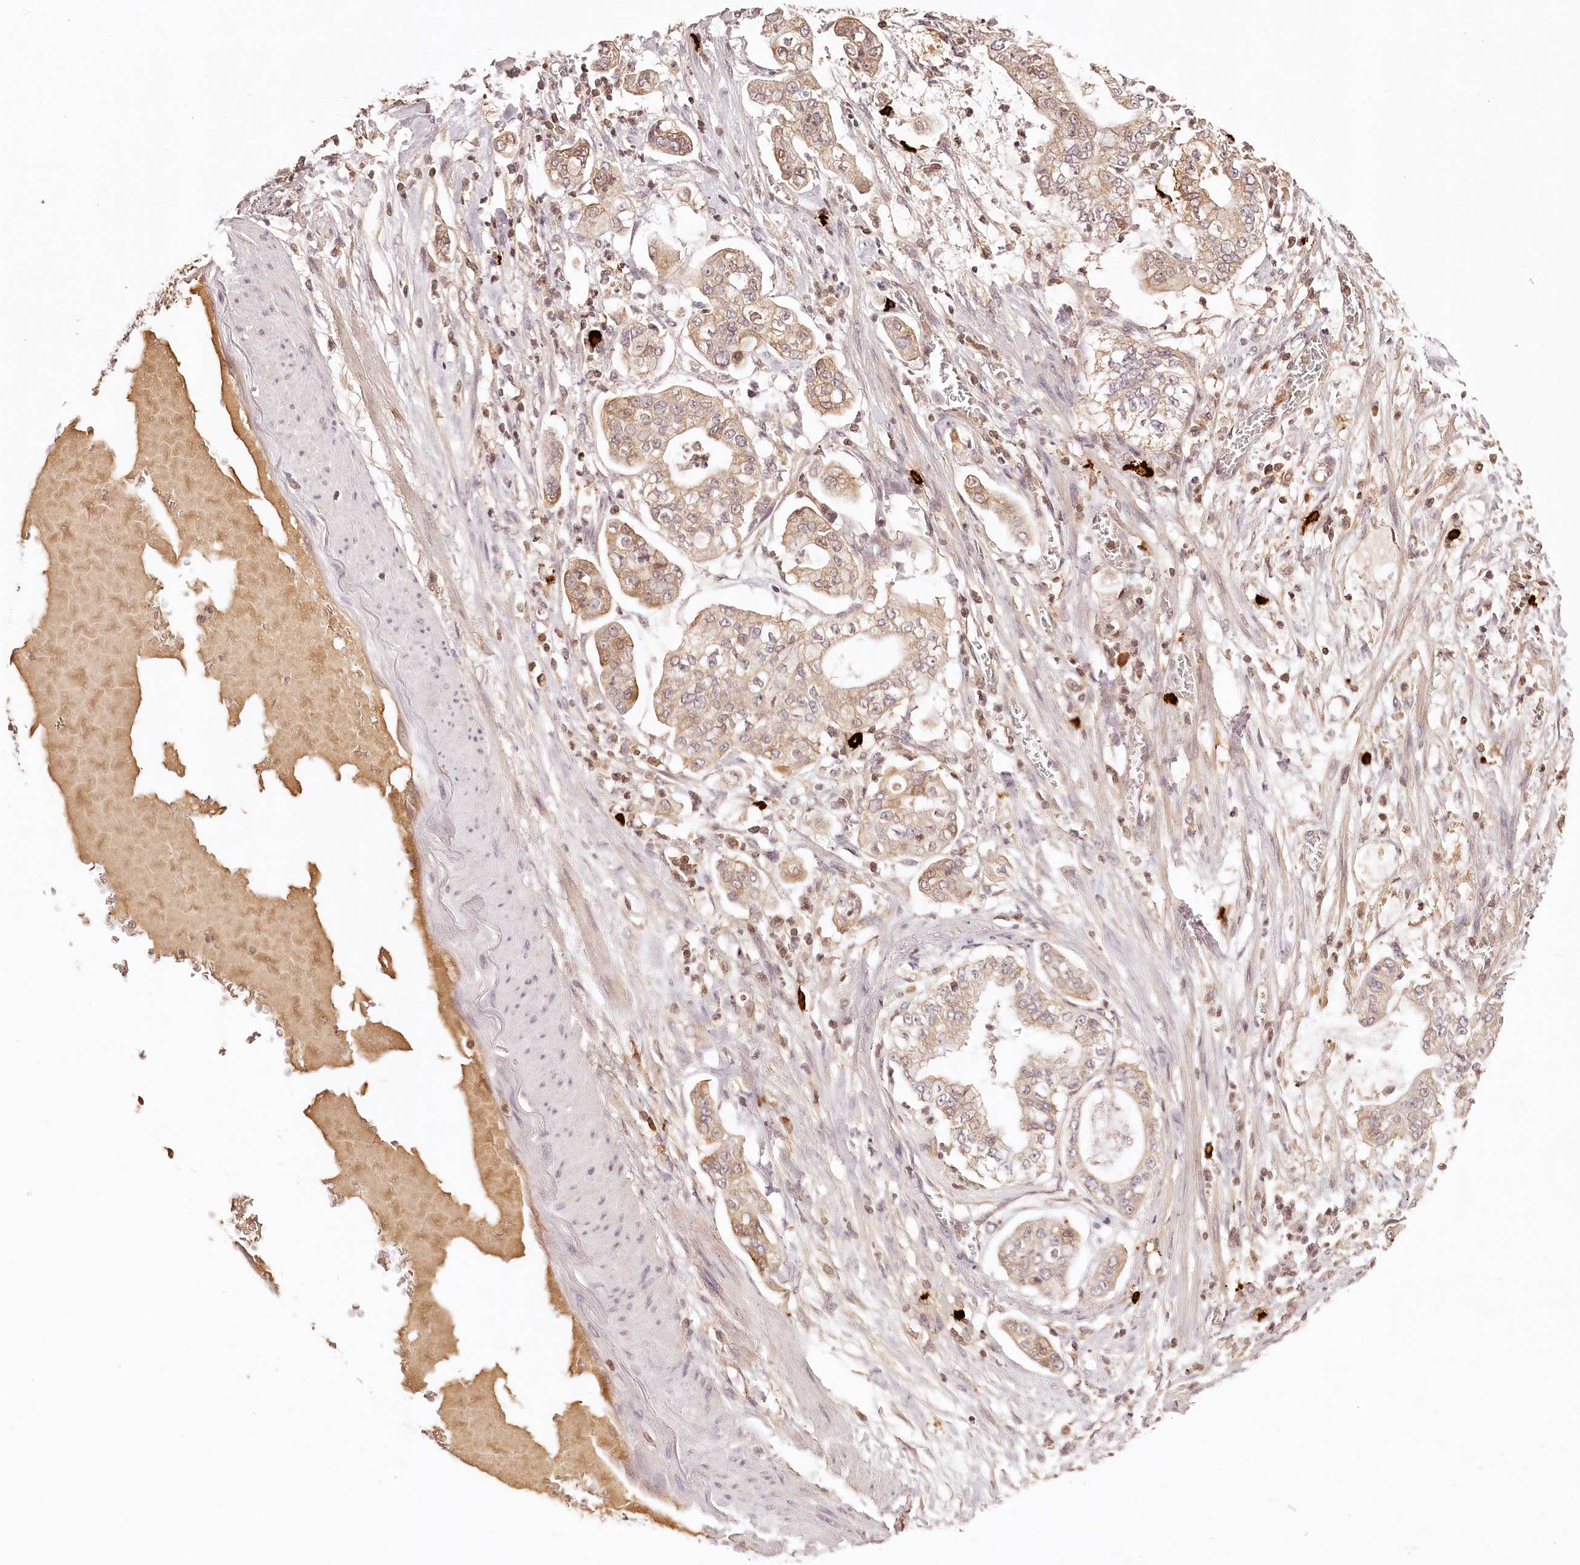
{"staining": {"intensity": "weak", "quantity": "25%-75%", "location": "cytoplasmic/membranous"}, "tissue": "stomach cancer", "cell_type": "Tumor cells", "image_type": "cancer", "snomed": [{"axis": "morphology", "description": "Adenocarcinoma, NOS"}, {"axis": "topography", "description": "Stomach"}], "caption": "High-power microscopy captured an immunohistochemistry (IHC) image of stomach cancer (adenocarcinoma), revealing weak cytoplasmic/membranous positivity in about 25%-75% of tumor cells. Nuclei are stained in blue.", "gene": "SYNGR1", "patient": {"sex": "male", "age": 76}}